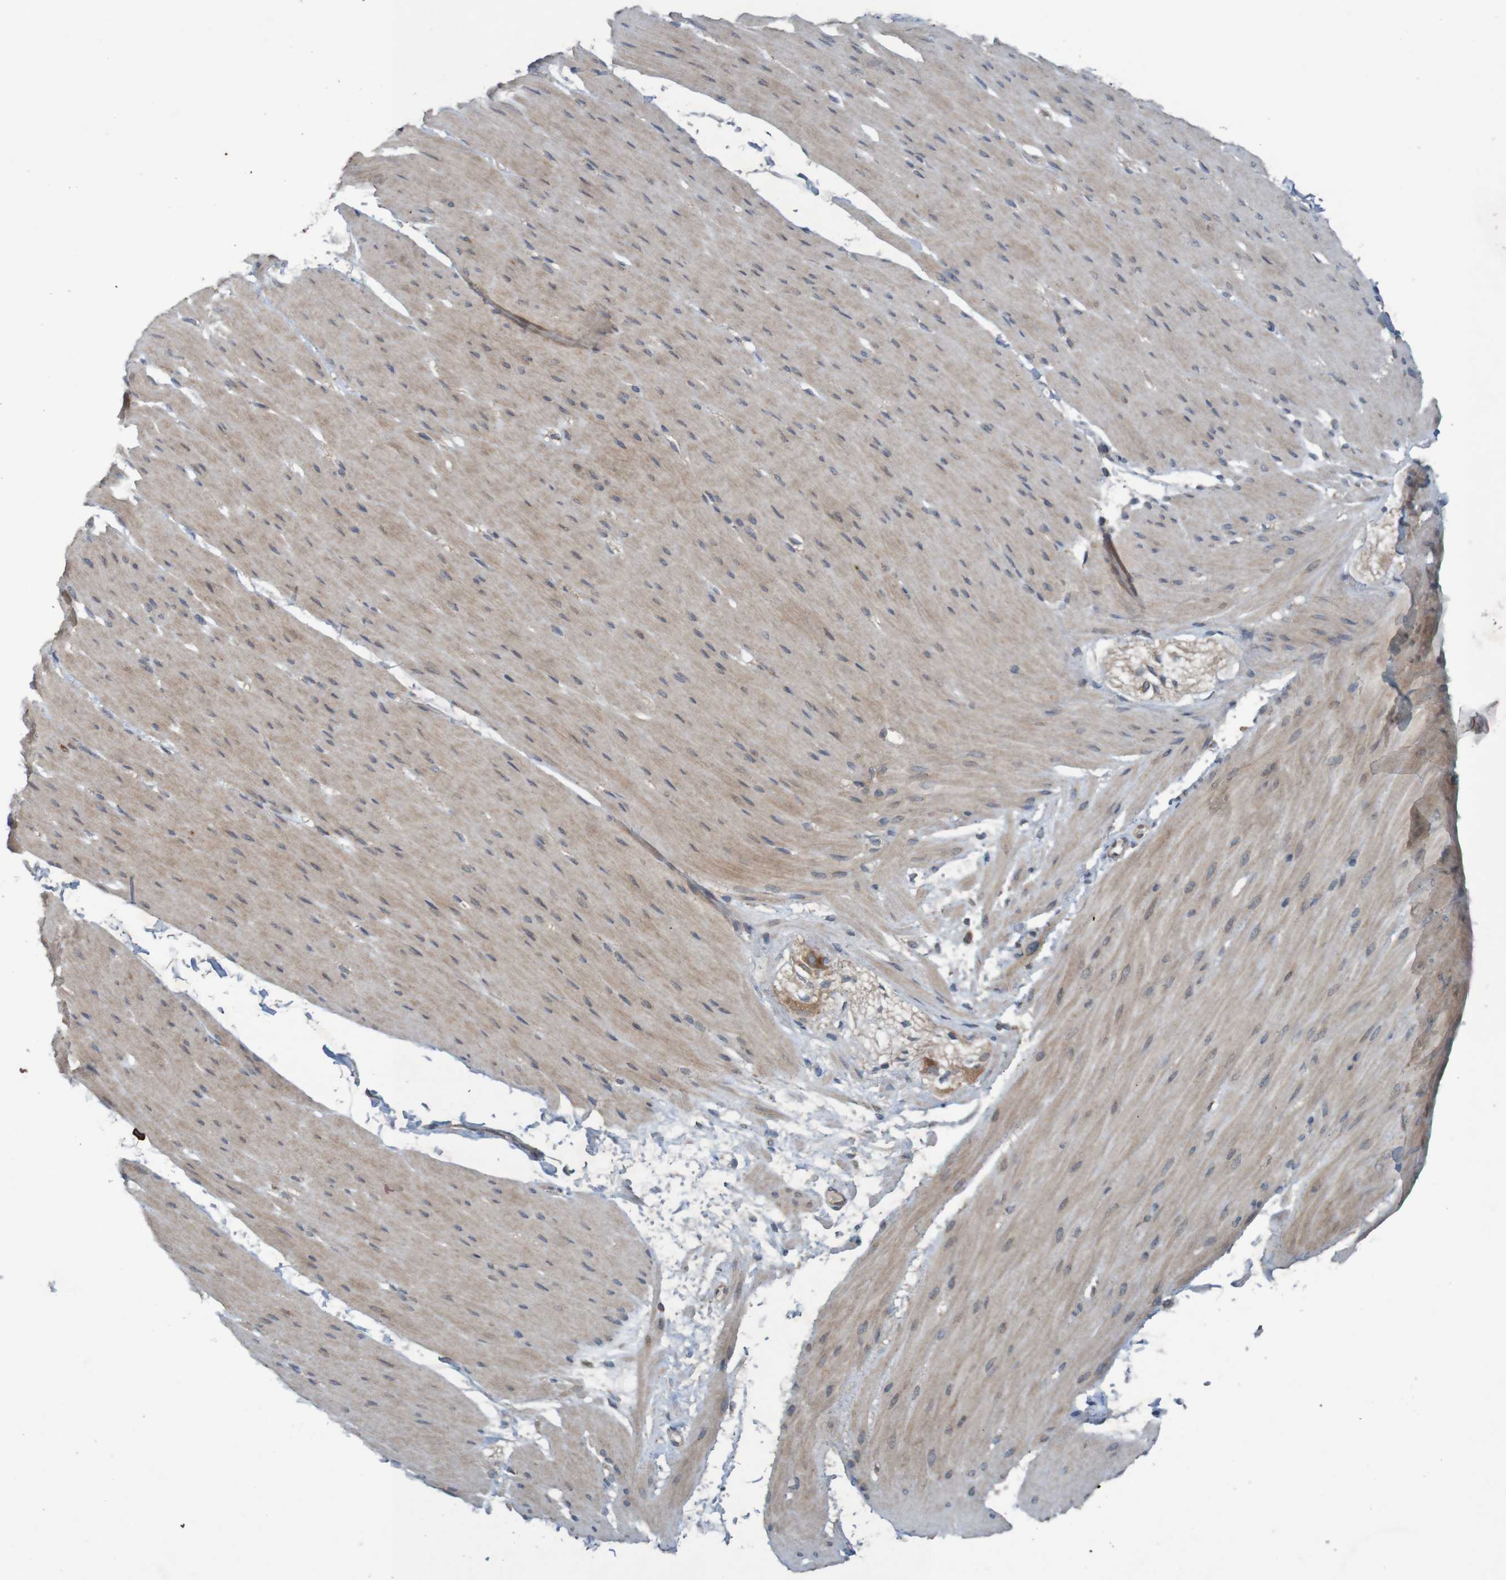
{"staining": {"intensity": "weak", "quantity": ">75%", "location": "cytoplasmic/membranous"}, "tissue": "smooth muscle", "cell_type": "Smooth muscle cells", "image_type": "normal", "snomed": [{"axis": "morphology", "description": "Normal tissue, NOS"}, {"axis": "topography", "description": "Smooth muscle"}, {"axis": "topography", "description": "Colon"}], "caption": "The histopathology image demonstrates immunohistochemical staining of benign smooth muscle. There is weak cytoplasmic/membranous expression is seen in about >75% of smooth muscle cells.", "gene": "B3GAT2", "patient": {"sex": "male", "age": 67}}